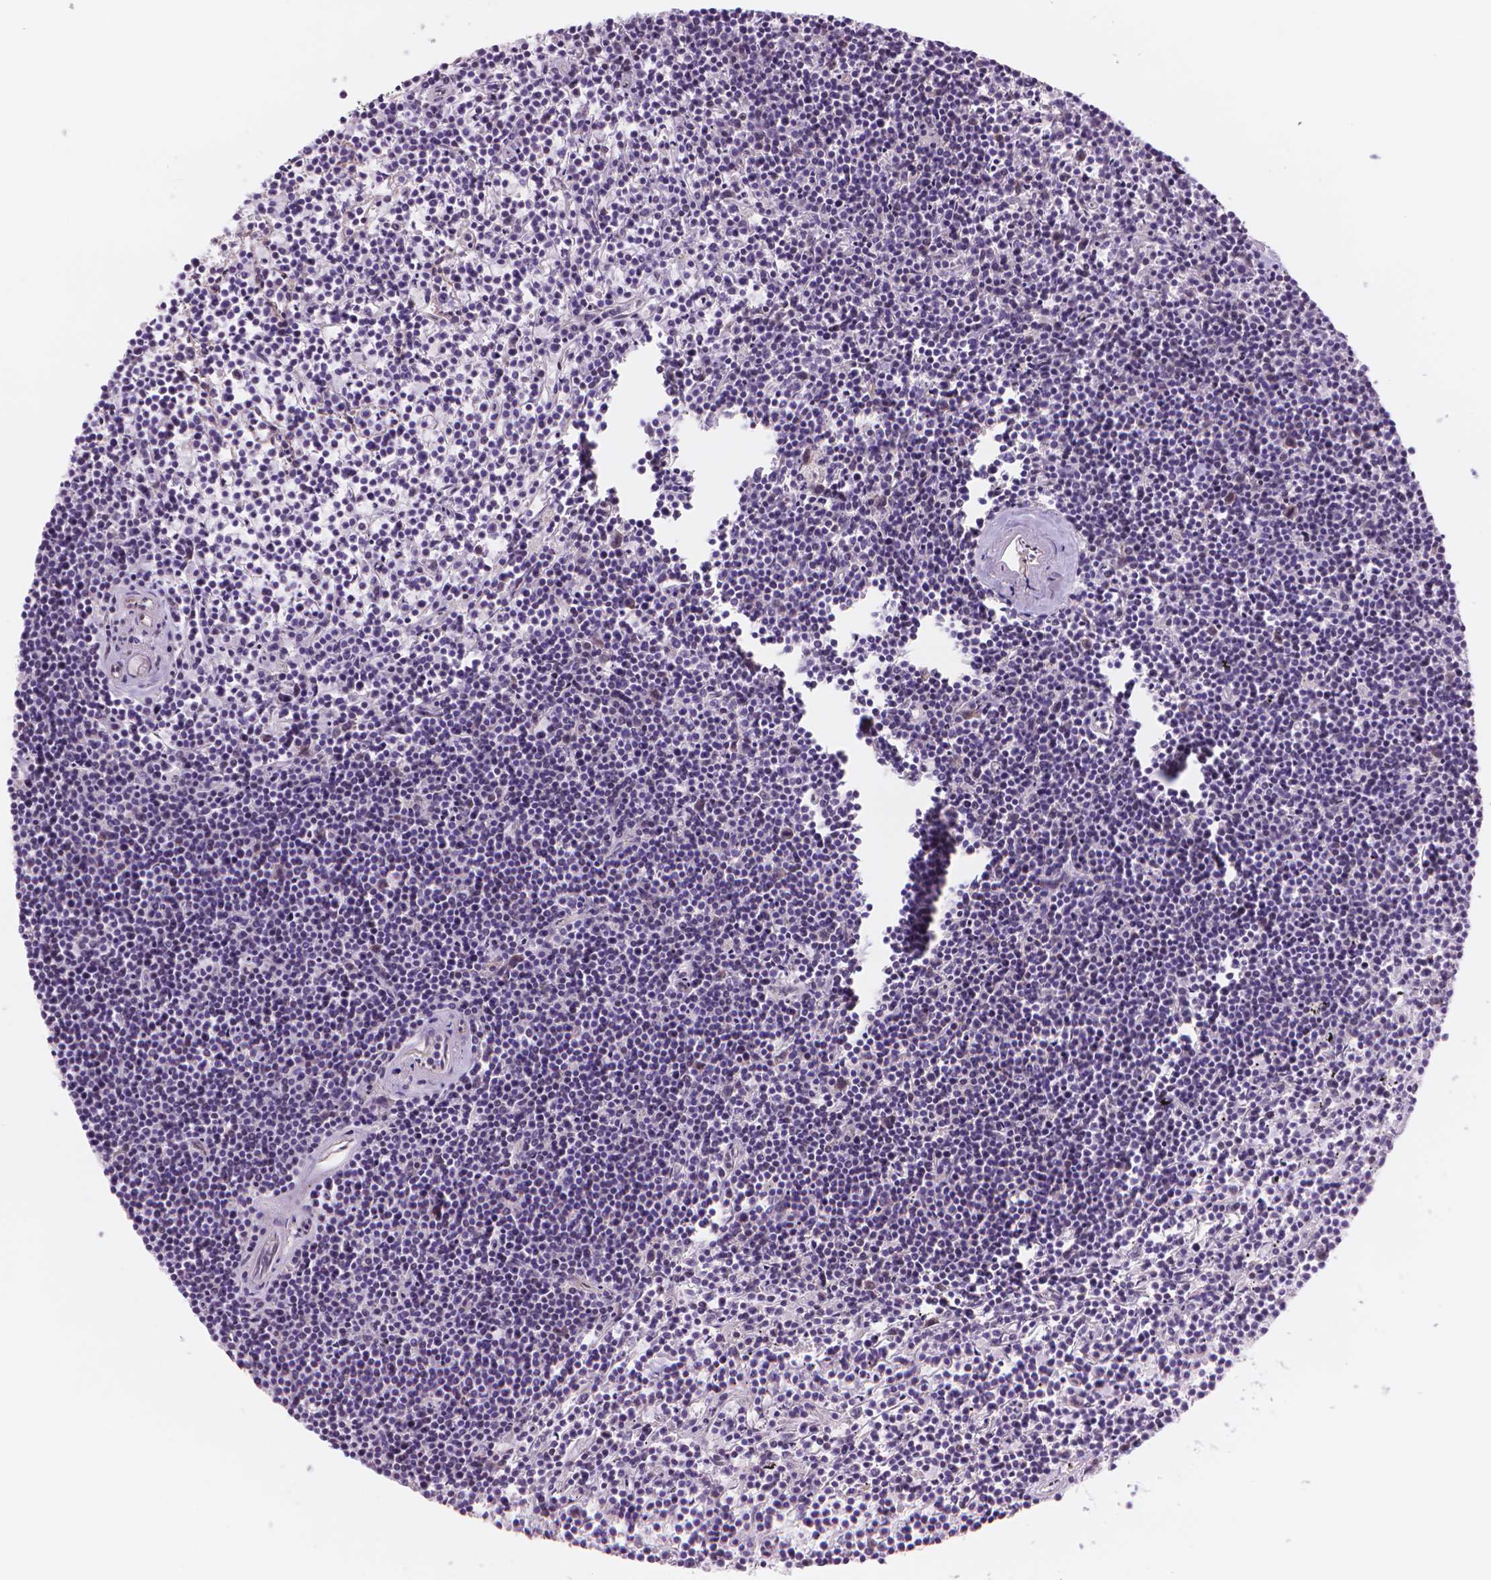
{"staining": {"intensity": "negative", "quantity": "none", "location": "none"}, "tissue": "lymphoma", "cell_type": "Tumor cells", "image_type": "cancer", "snomed": [{"axis": "morphology", "description": "Malignant lymphoma, non-Hodgkin's type, Low grade"}, {"axis": "topography", "description": "Spleen"}], "caption": "Image shows no significant protein expression in tumor cells of lymphoma.", "gene": "POLR3D", "patient": {"sex": "female", "age": 19}}